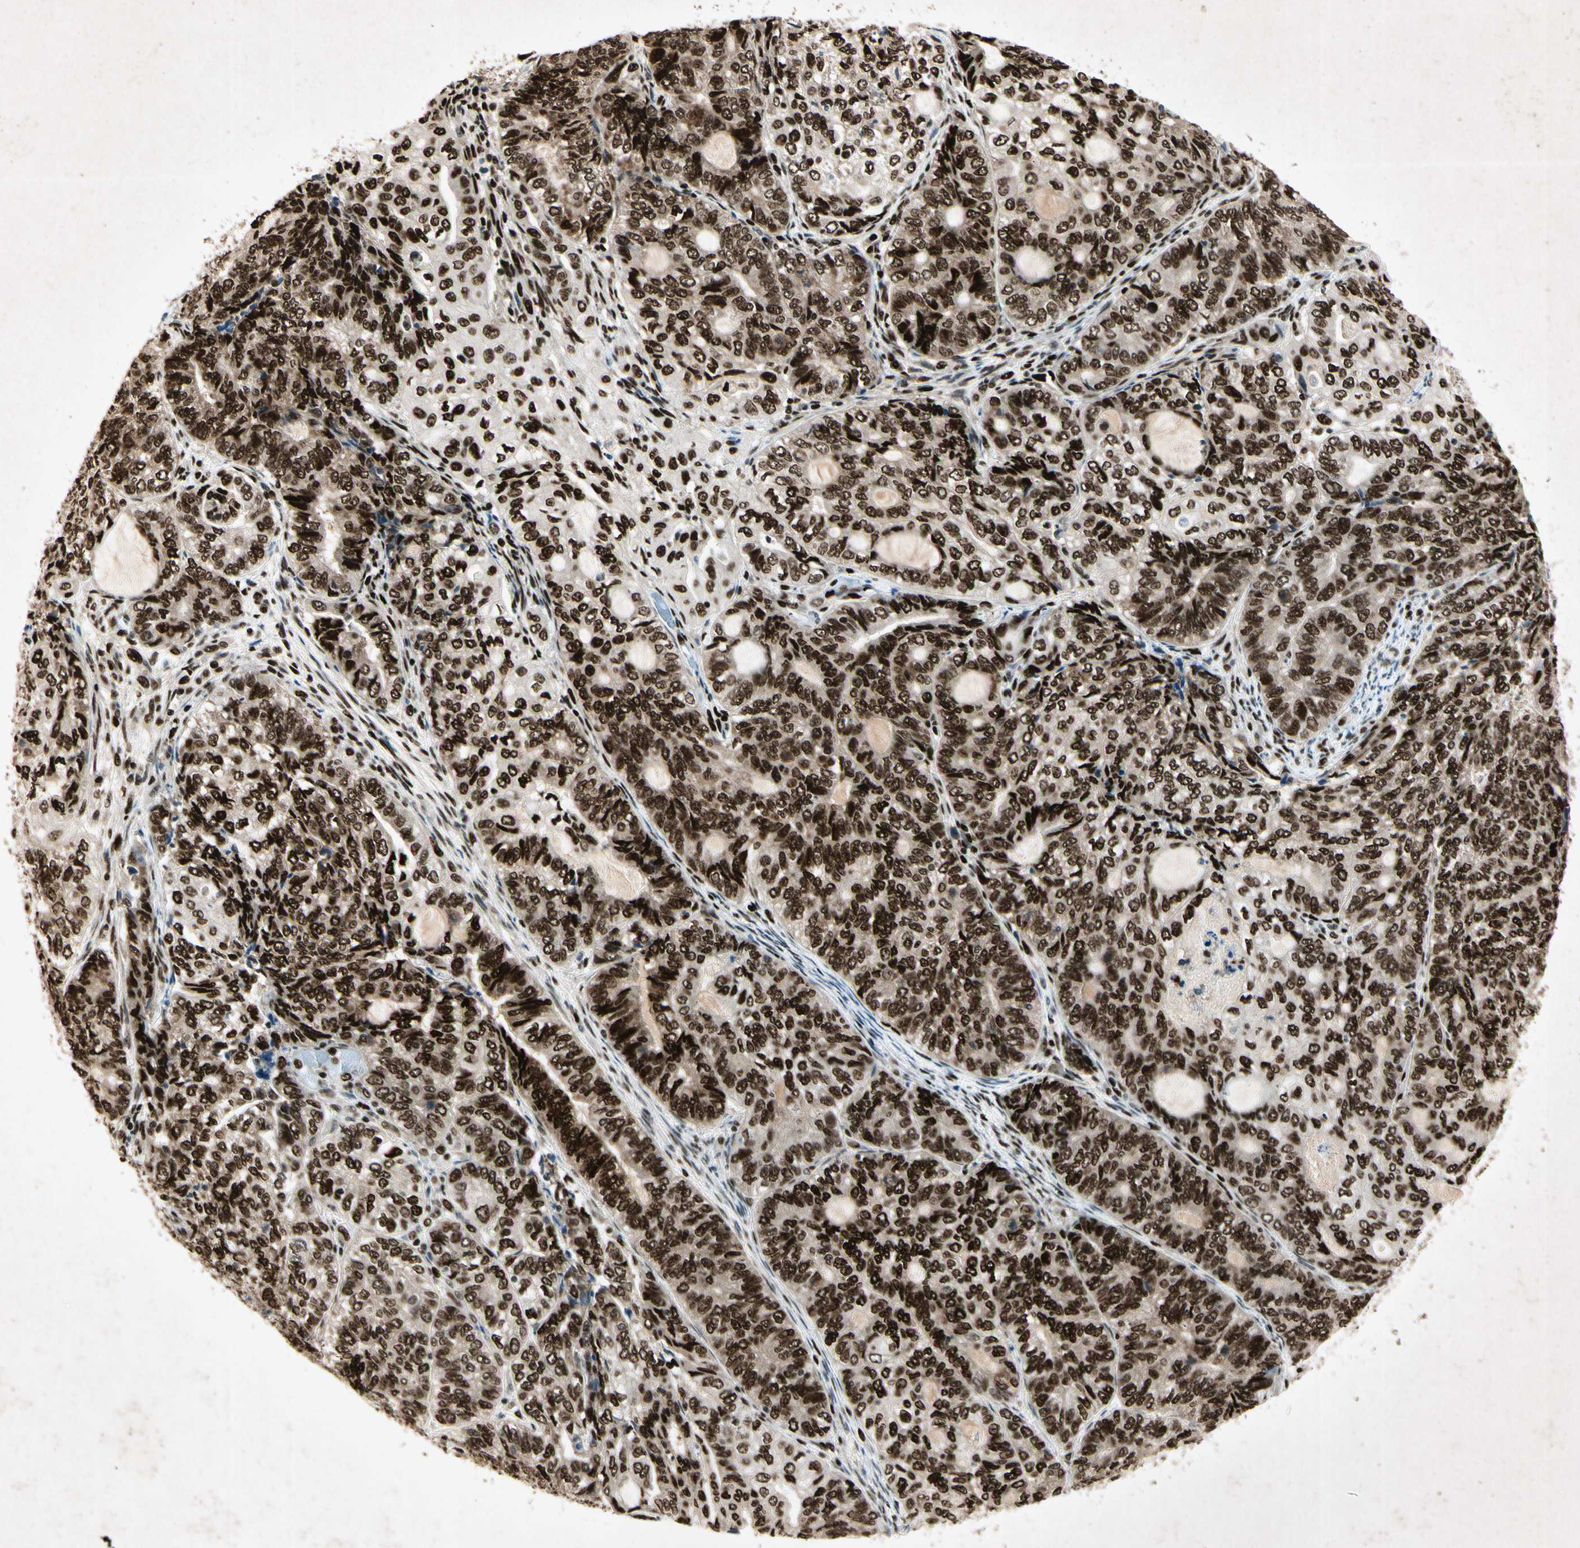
{"staining": {"intensity": "strong", "quantity": ">75%", "location": "nuclear"}, "tissue": "endometrial cancer", "cell_type": "Tumor cells", "image_type": "cancer", "snomed": [{"axis": "morphology", "description": "Adenocarcinoma, NOS"}, {"axis": "topography", "description": "Uterus"}, {"axis": "topography", "description": "Endometrium"}], "caption": "Immunohistochemistry (DAB) staining of adenocarcinoma (endometrial) reveals strong nuclear protein staining in approximately >75% of tumor cells.", "gene": "RNF43", "patient": {"sex": "female", "age": 70}}